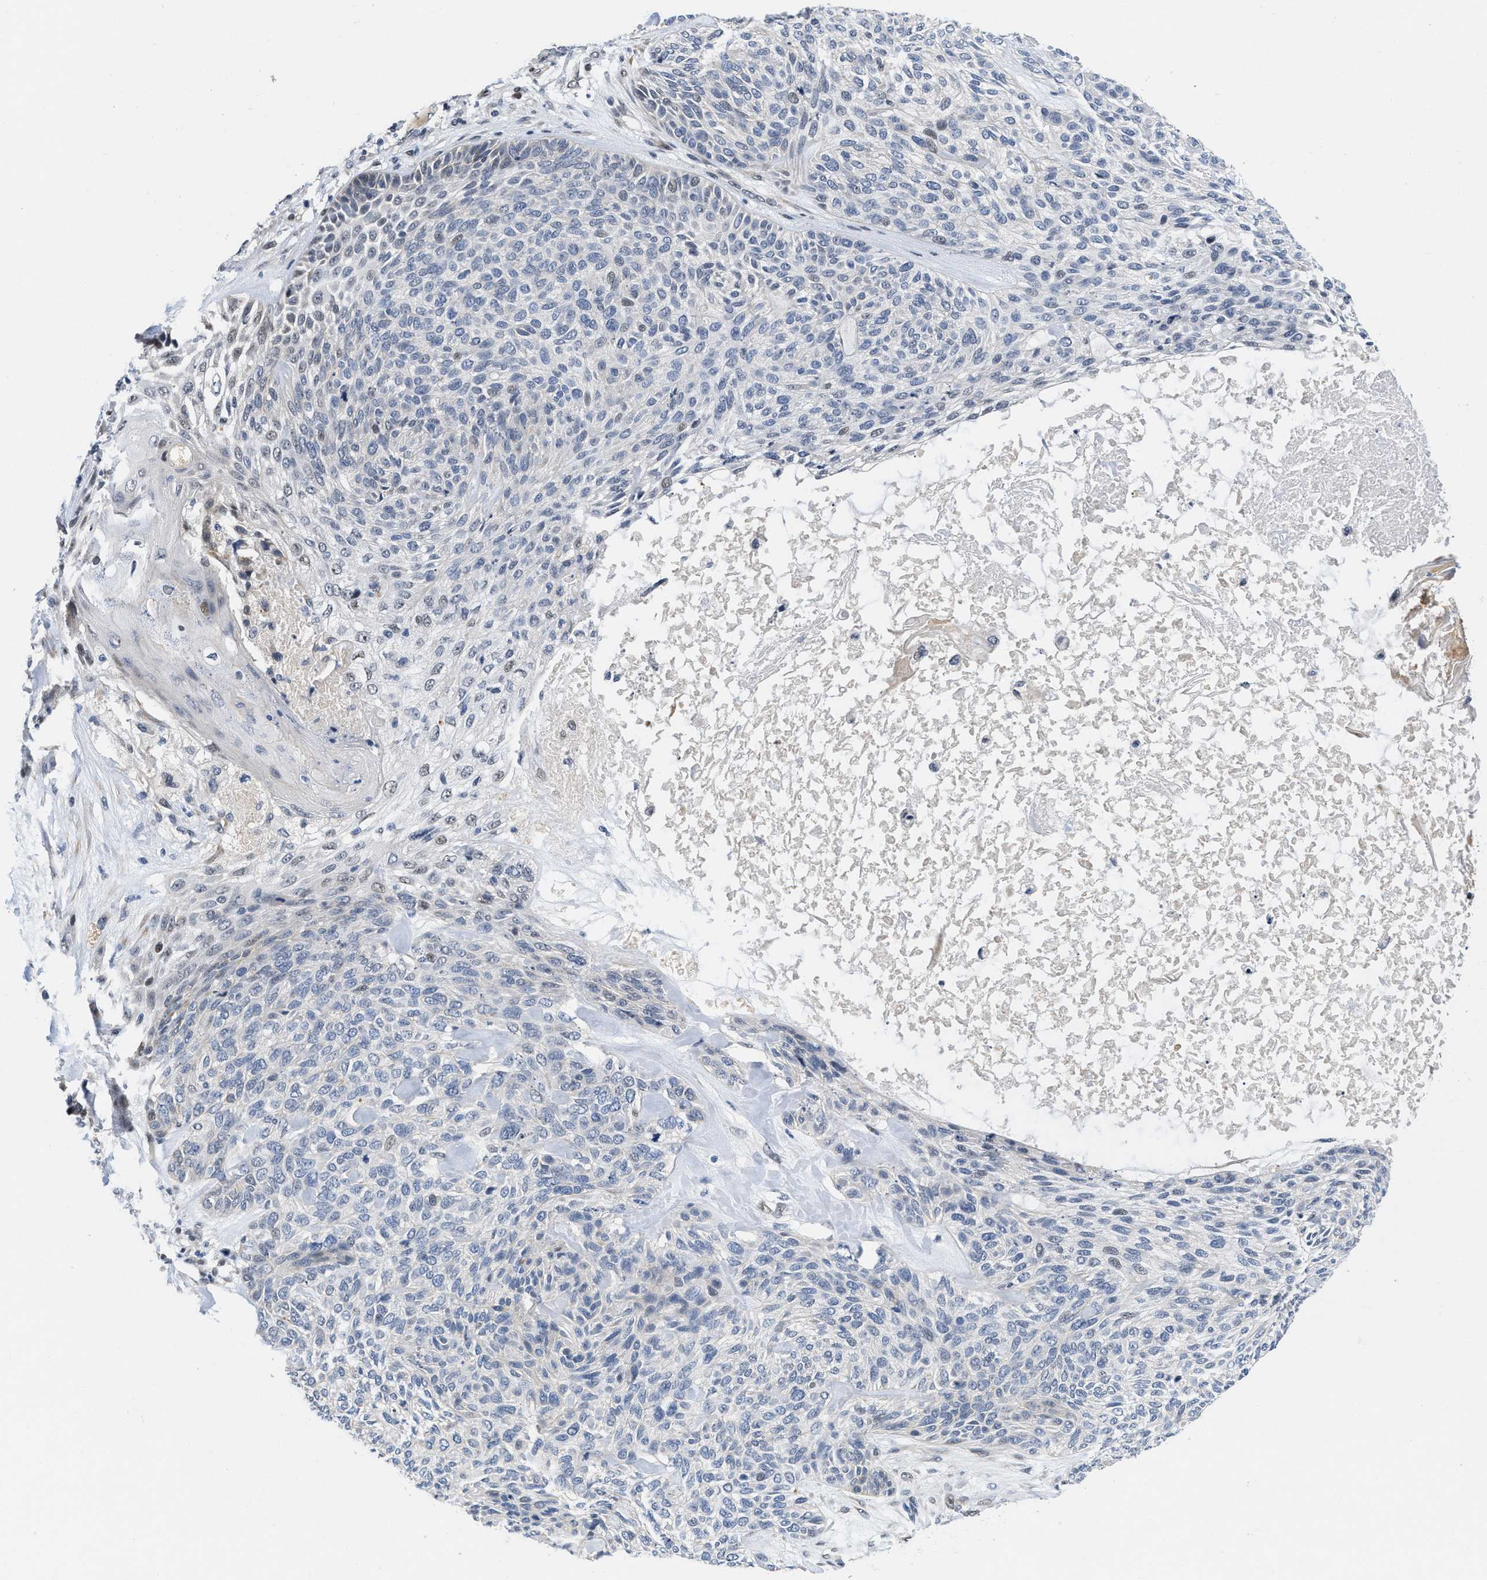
{"staining": {"intensity": "negative", "quantity": "none", "location": "none"}, "tissue": "skin cancer", "cell_type": "Tumor cells", "image_type": "cancer", "snomed": [{"axis": "morphology", "description": "Basal cell carcinoma"}, {"axis": "topography", "description": "Skin"}], "caption": "The immunohistochemistry (IHC) histopathology image has no significant positivity in tumor cells of skin cancer (basal cell carcinoma) tissue.", "gene": "VIP", "patient": {"sex": "male", "age": 55}}